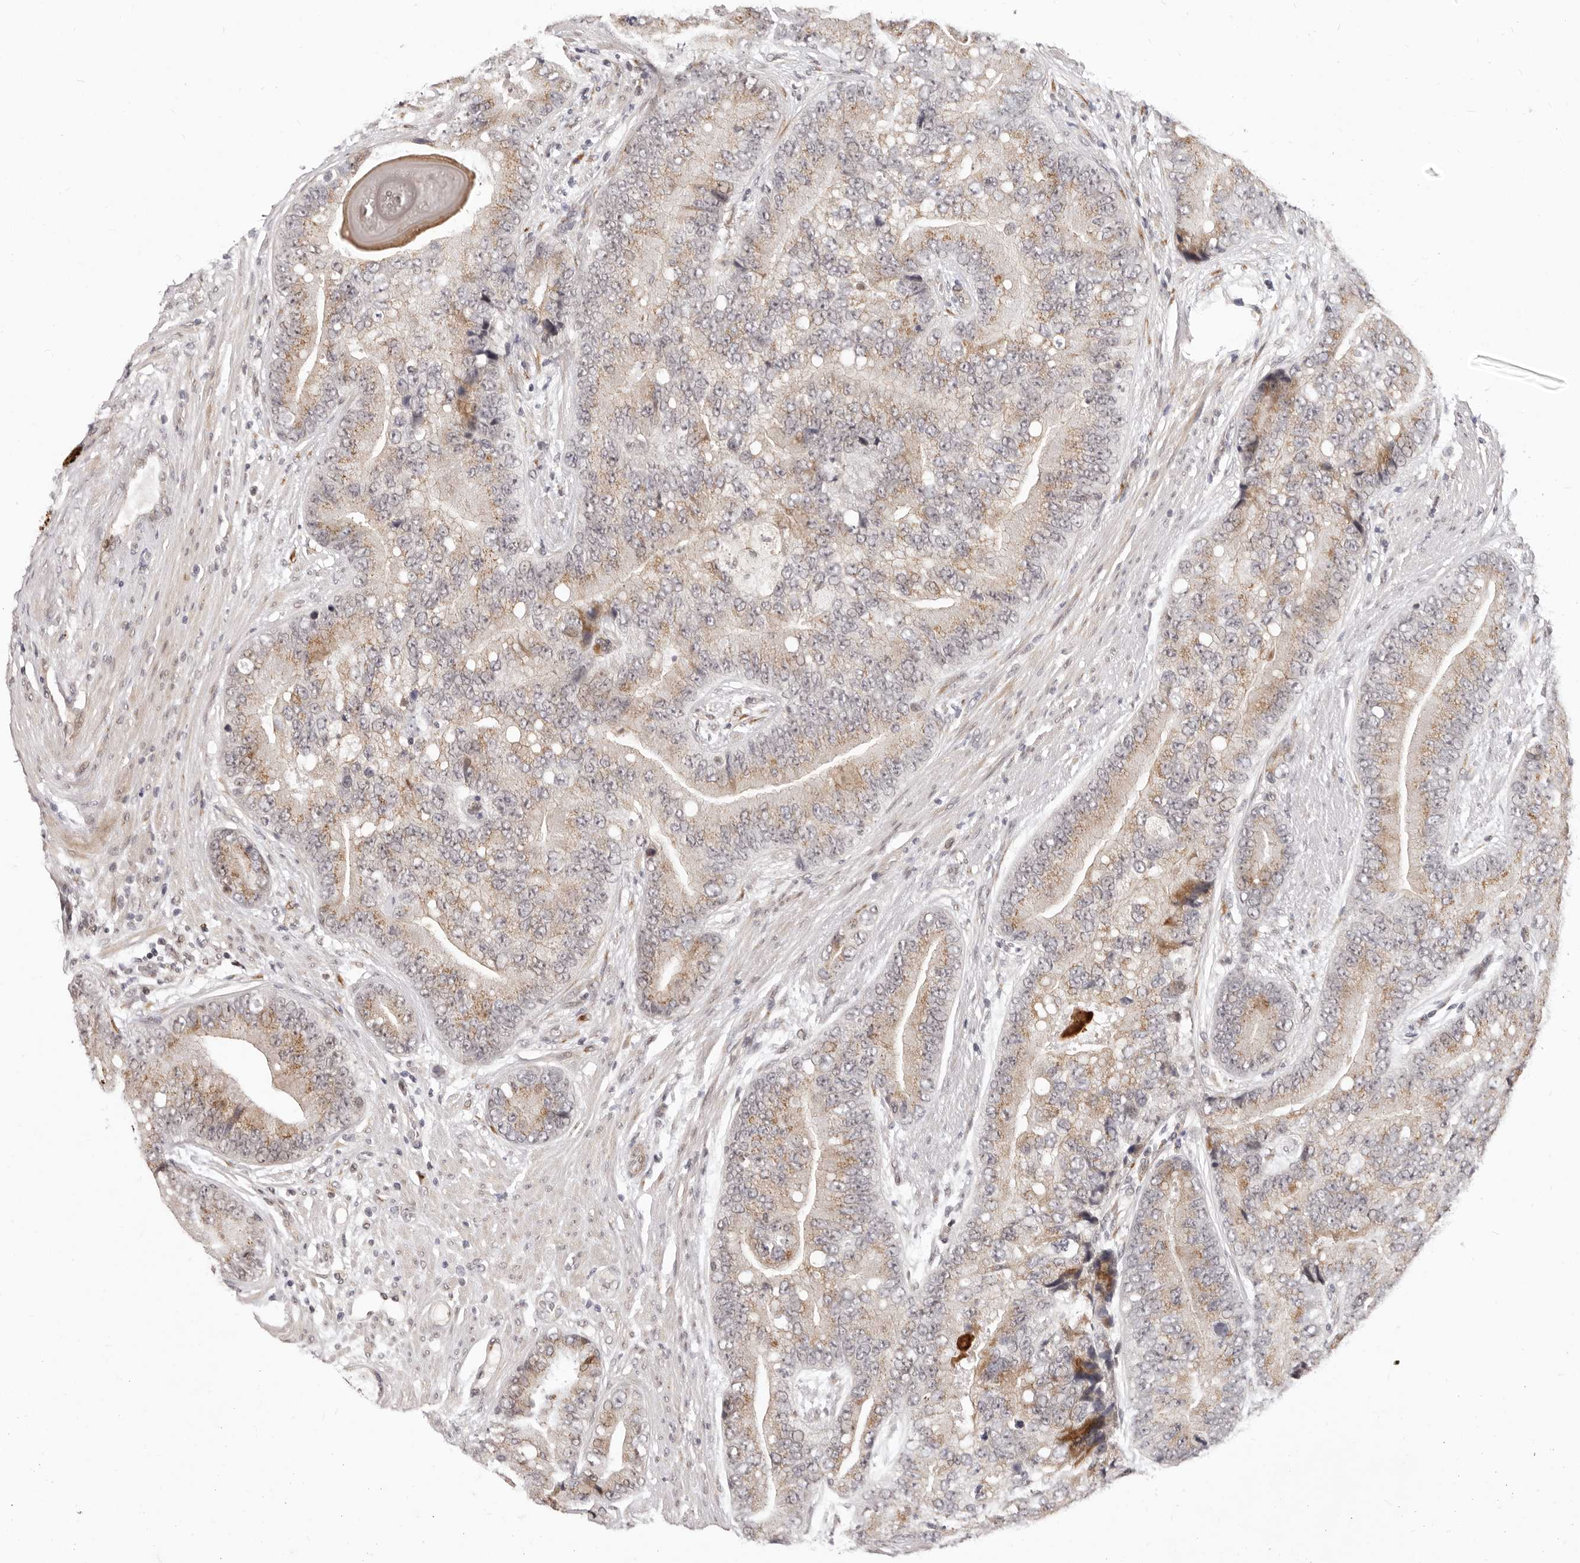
{"staining": {"intensity": "moderate", "quantity": ">75%", "location": "cytoplasmic/membranous"}, "tissue": "prostate cancer", "cell_type": "Tumor cells", "image_type": "cancer", "snomed": [{"axis": "morphology", "description": "Adenocarcinoma, High grade"}, {"axis": "topography", "description": "Prostate"}], "caption": "High-magnification brightfield microscopy of prostate high-grade adenocarcinoma stained with DAB (brown) and counterstained with hematoxylin (blue). tumor cells exhibit moderate cytoplasmic/membranous staining is appreciated in about>75% of cells. The staining was performed using DAB (3,3'-diaminobenzidine) to visualize the protein expression in brown, while the nuclei were stained in blue with hematoxylin (Magnification: 20x).", "gene": "SRCAP", "patient": {"sex": "male", "age": 70}}